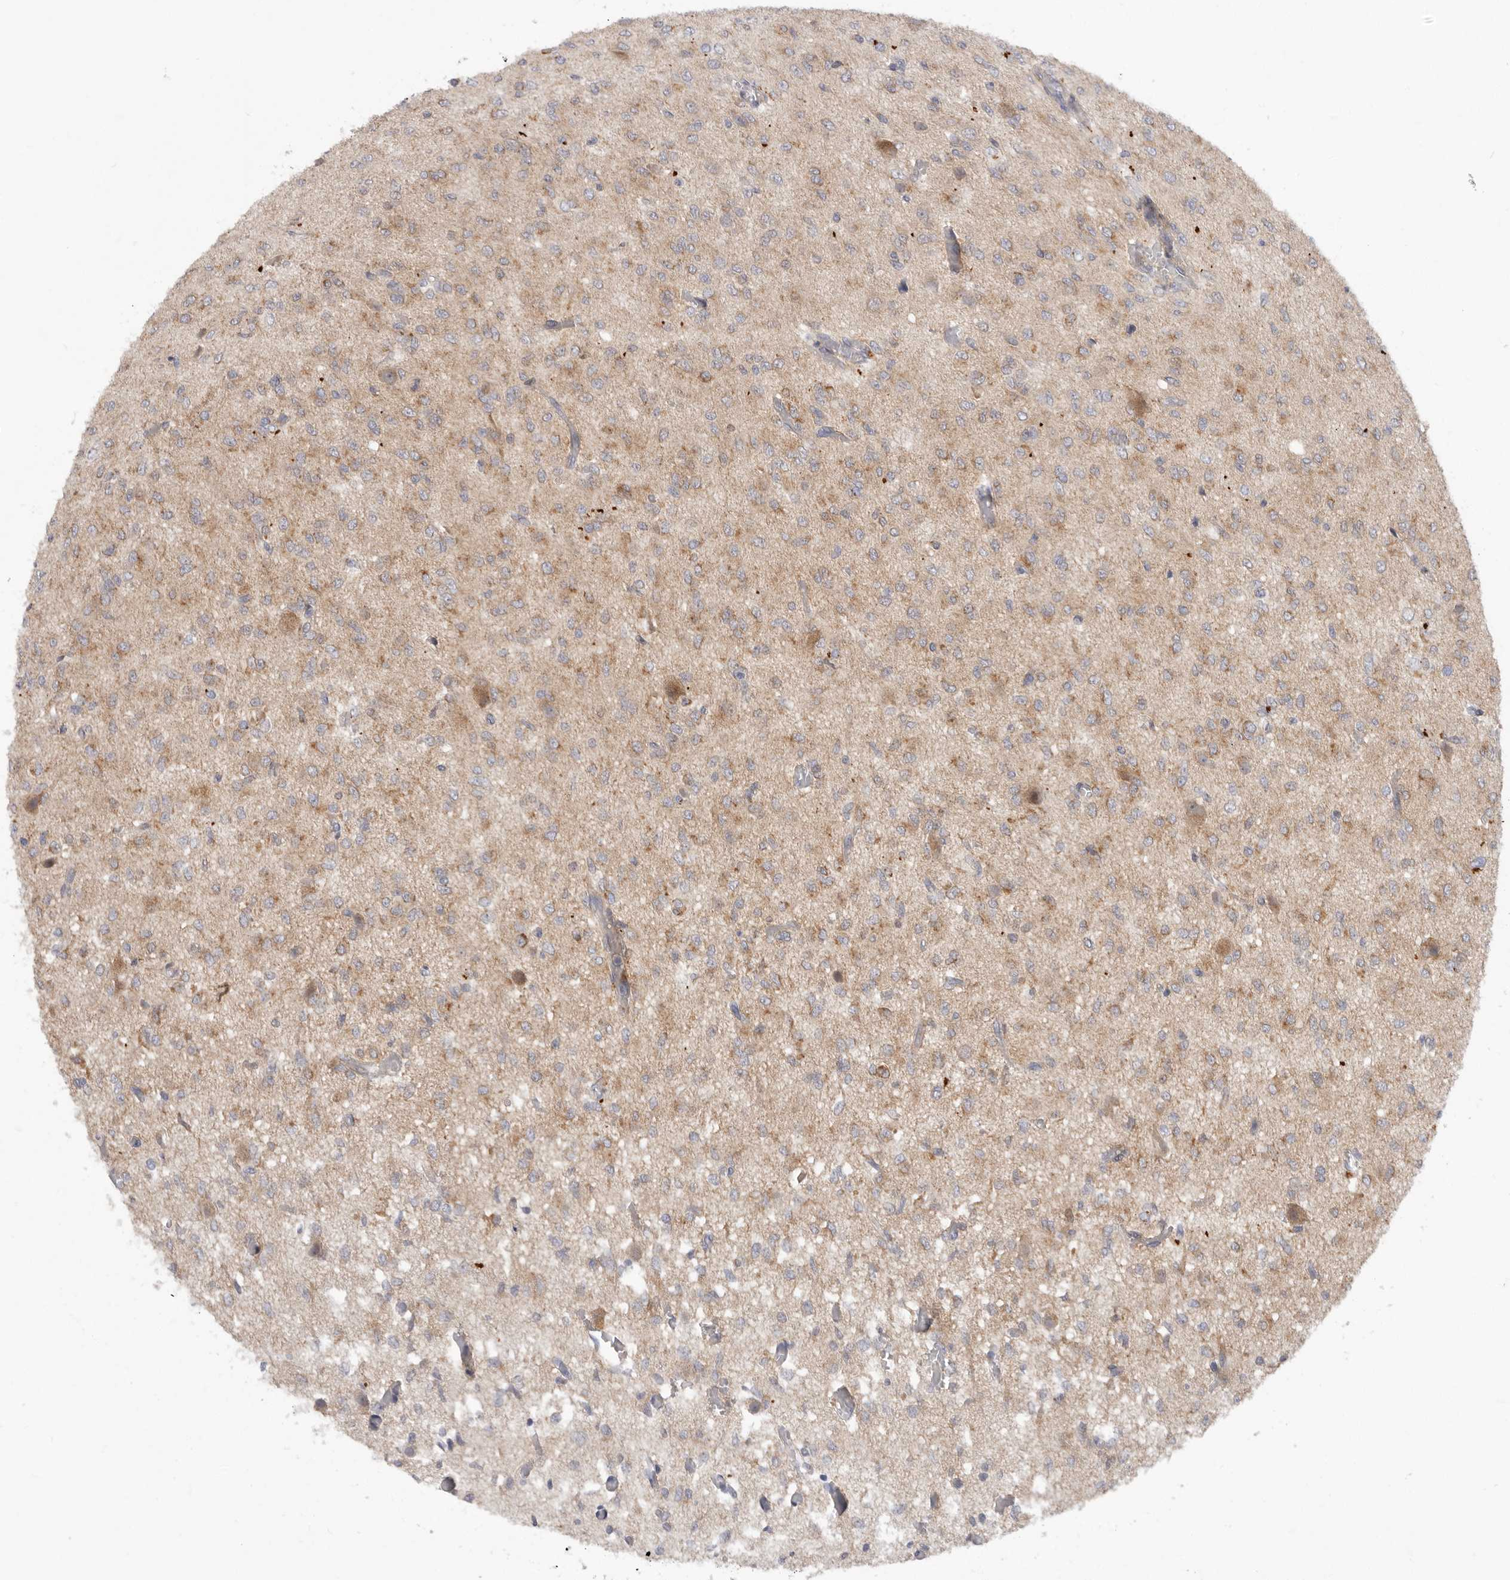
{"staining": {"intensity": "moderate", "quantity": "25%-75%", "location": "cytoplasmic/membranous"}, "tissue": "glioma", "cell_type": "Tumor cells", "image_type": "cancer", "snomed": [{"axis": "morphology", "description": "Glioma, malignant, High grade"}, {"axis": "topography", "description": "Brain"}], "caption": "Moderate cytoplasmic/membranous expression is seen in about 25%-75% of tumor cells in glioma. The staining was performed using DAB (3,3'-diaminobenzidine), with brown indicating positive protein expression. Nuclei are stained blue with hematoxylin.", "gene": "MTFR1L", "patient": {"sex": "female", "age": 59}}